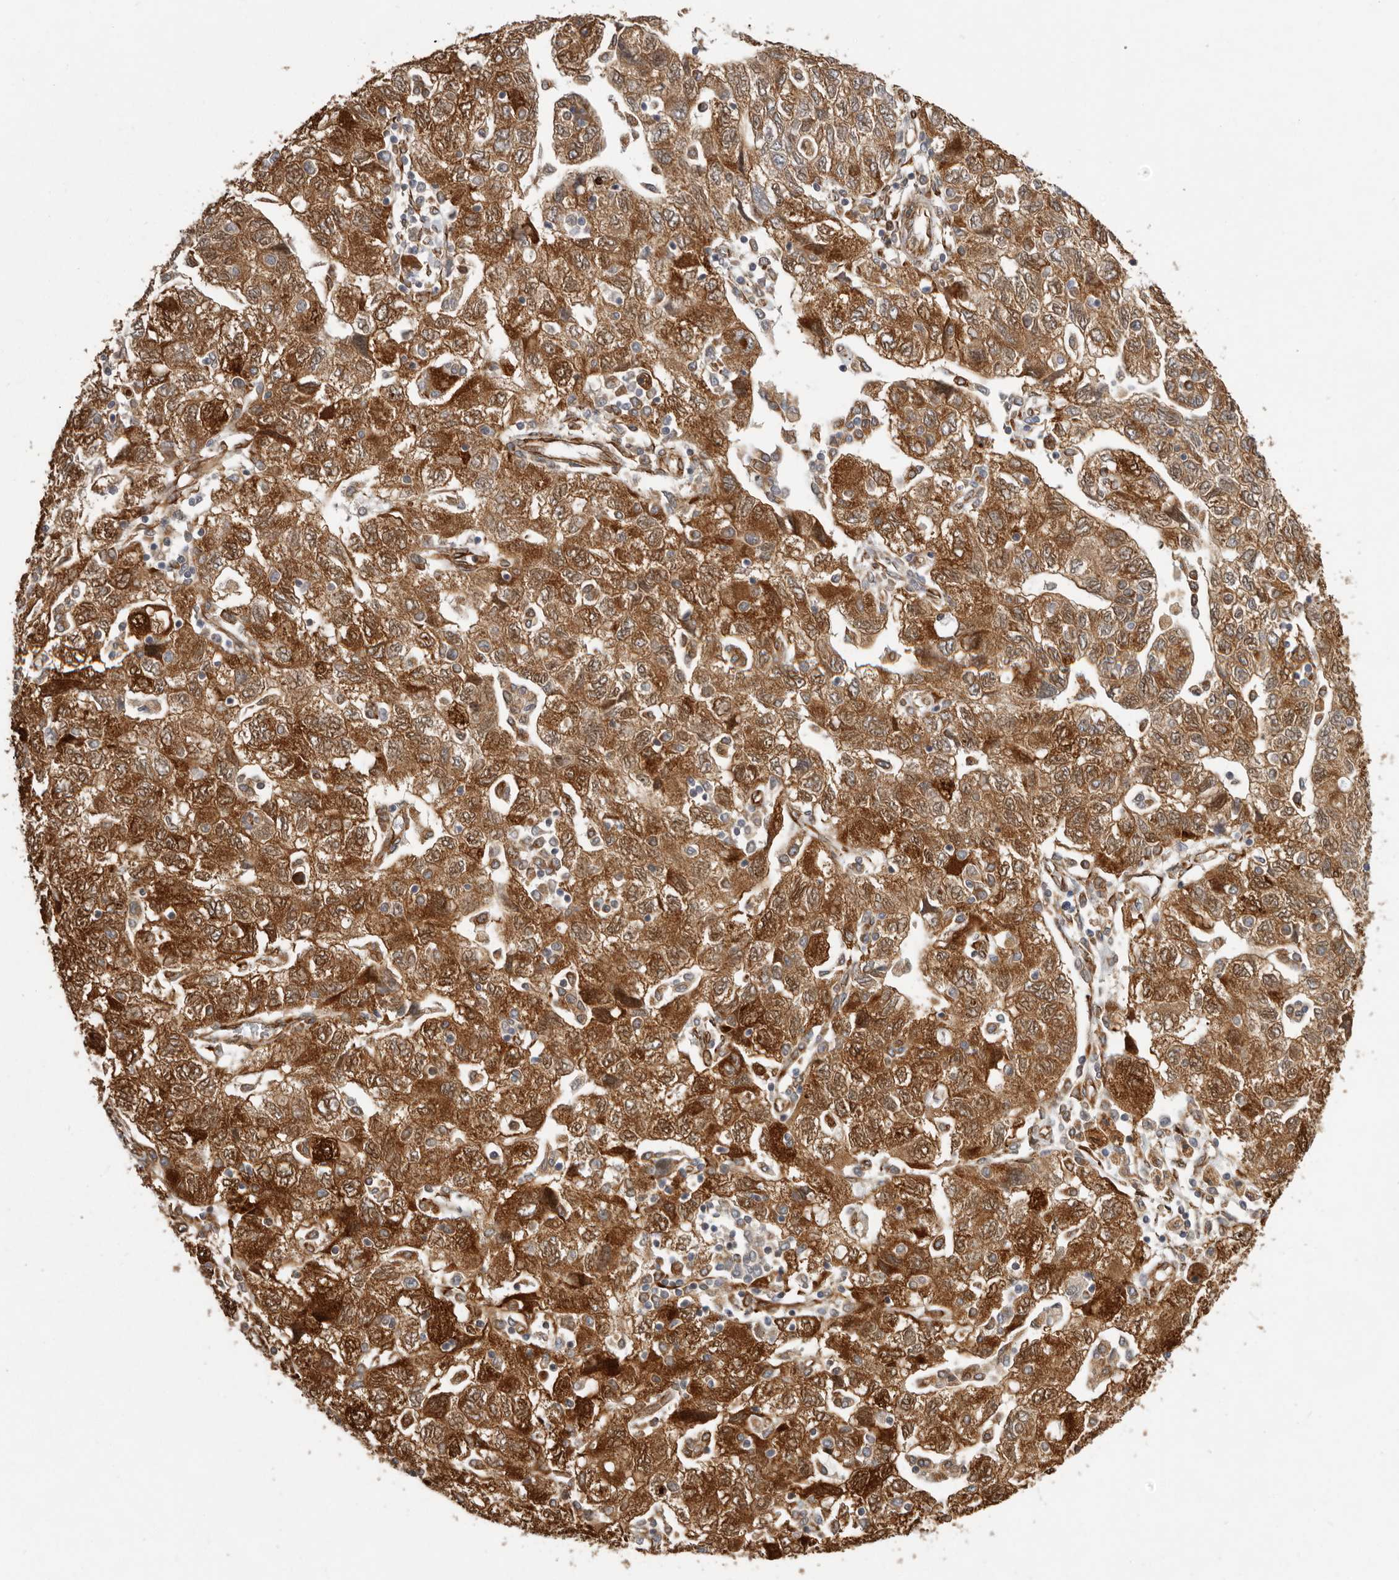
{"staining": {"intensity": "strong", "quantity": ">75%", "location": "cytoplasmic/membranous"}, "tissue": "ovarian cancer", "cell_type": "Tumor cells", "image_type": "cancer", "snomed": [{"axis": "morphology", "description": "Carcinoma, NOS"}, {"axis": "morphology", "description": "Cystadenocarcinoma, serous, NOS"}, {"axis": "topography", "description": "Ovary"}], "caption": "An immunohistochemistry micrograph of neoplastic tissue is shown. Protein staining in brown shows strong cytoplasmic/membranous positivity in ovarian cancer within tumor cells.", "gene": "WDTC1", "patient": {"sex": "female", "age": 69}}